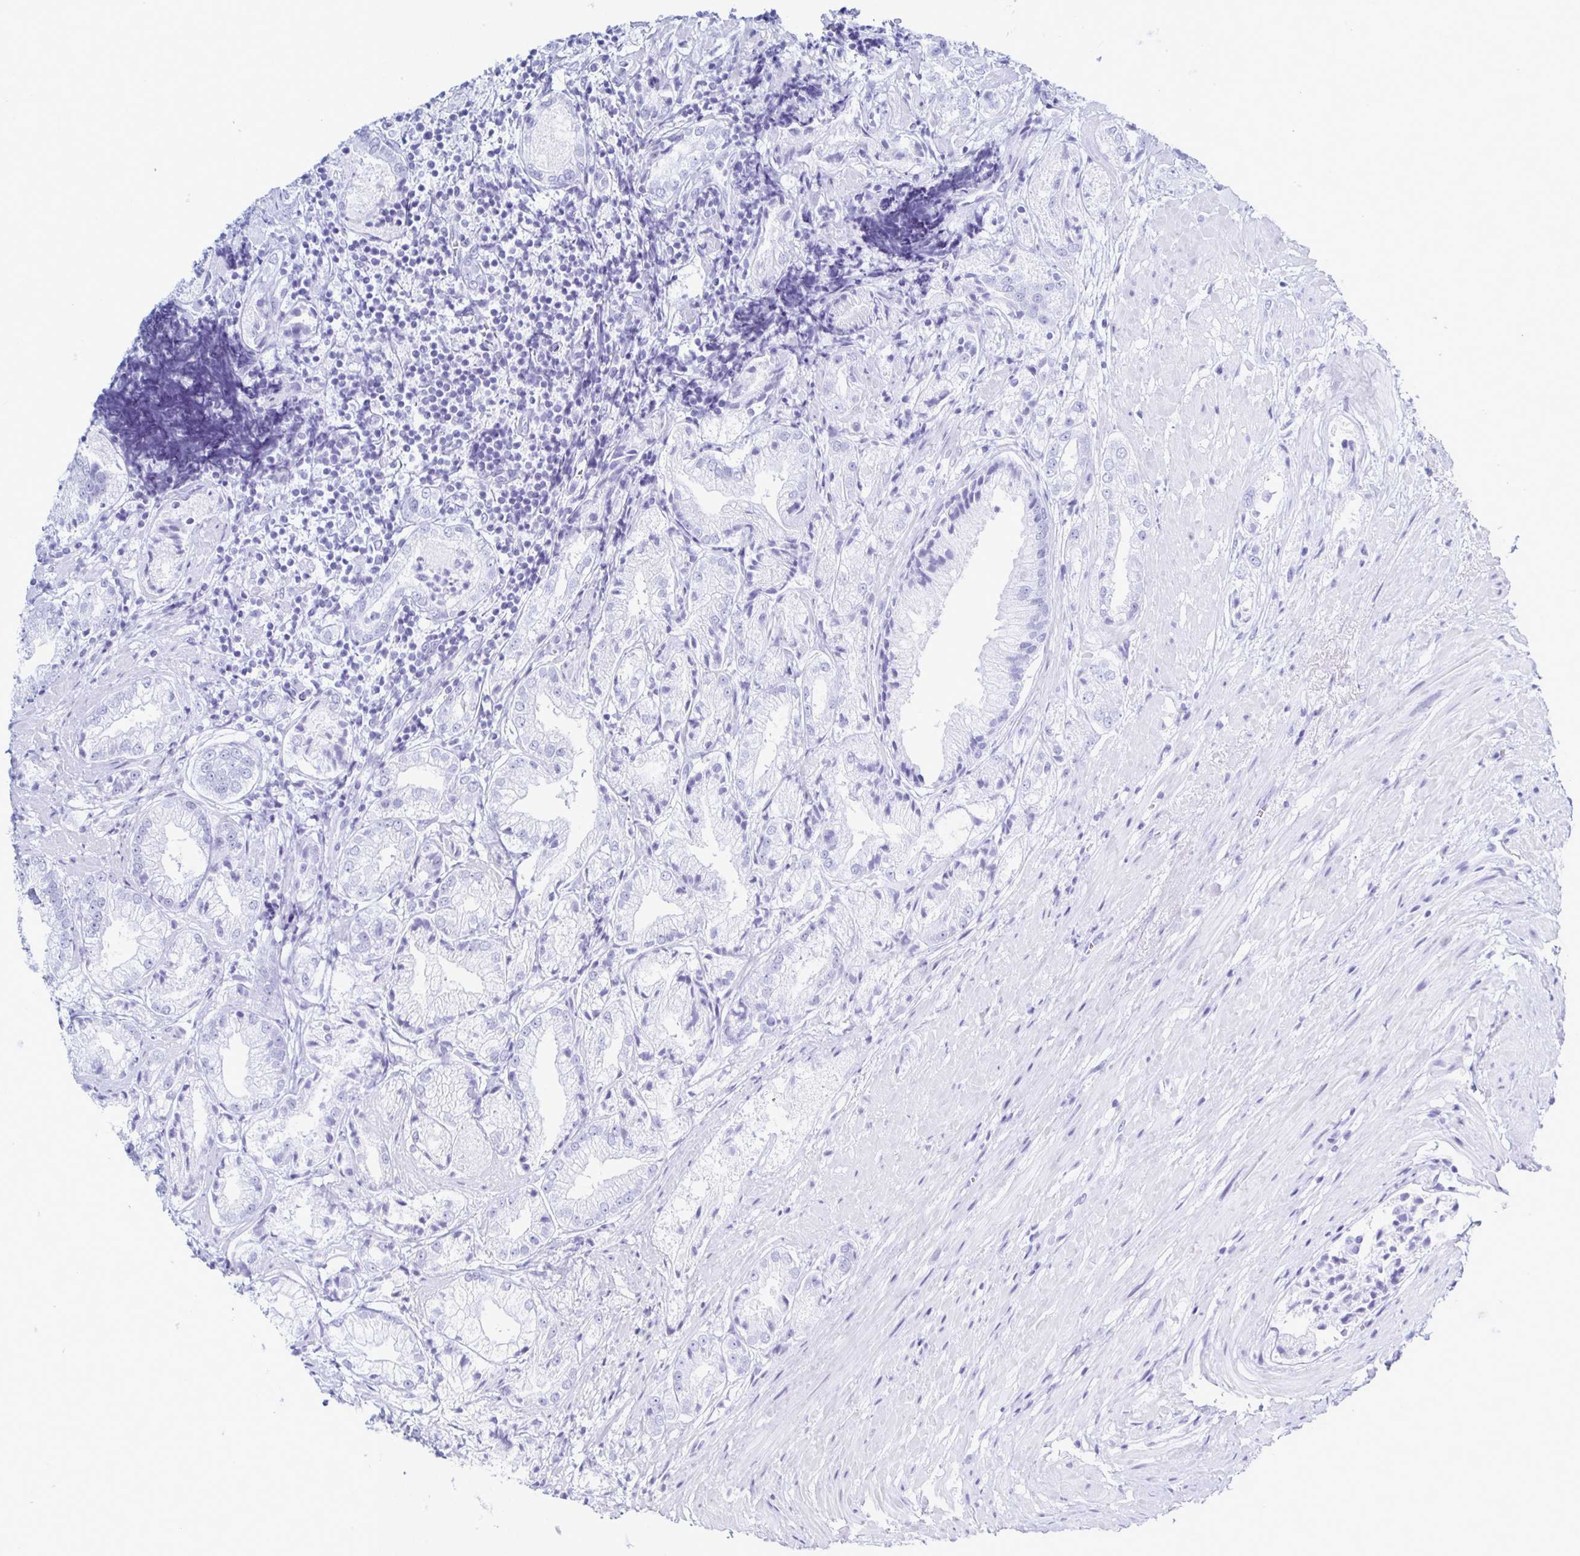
{"staining": {"intensity": "negative", "quantity": "none", "location": "none"}, "tissue": "prostate cancer", "cell_type": "Tumor cells", "image_type": "cancer", "snomed": [{"axis": "morphology", "description": "Adenocarcinoma, High grade"}, {"axis": "topography", "description": "Prostate"}], "caption": "IHC micrograph of neoplastic tissue: high-grade adenocarcinoma (prostate) stained with DAB demonstrates no significant protein positivity in tumor cells. (Brightfield microscopy of DAB immunohistochemistry at high magnification).", "gene": "IRF7", "patient": {"sex": "male", "age": 61}}